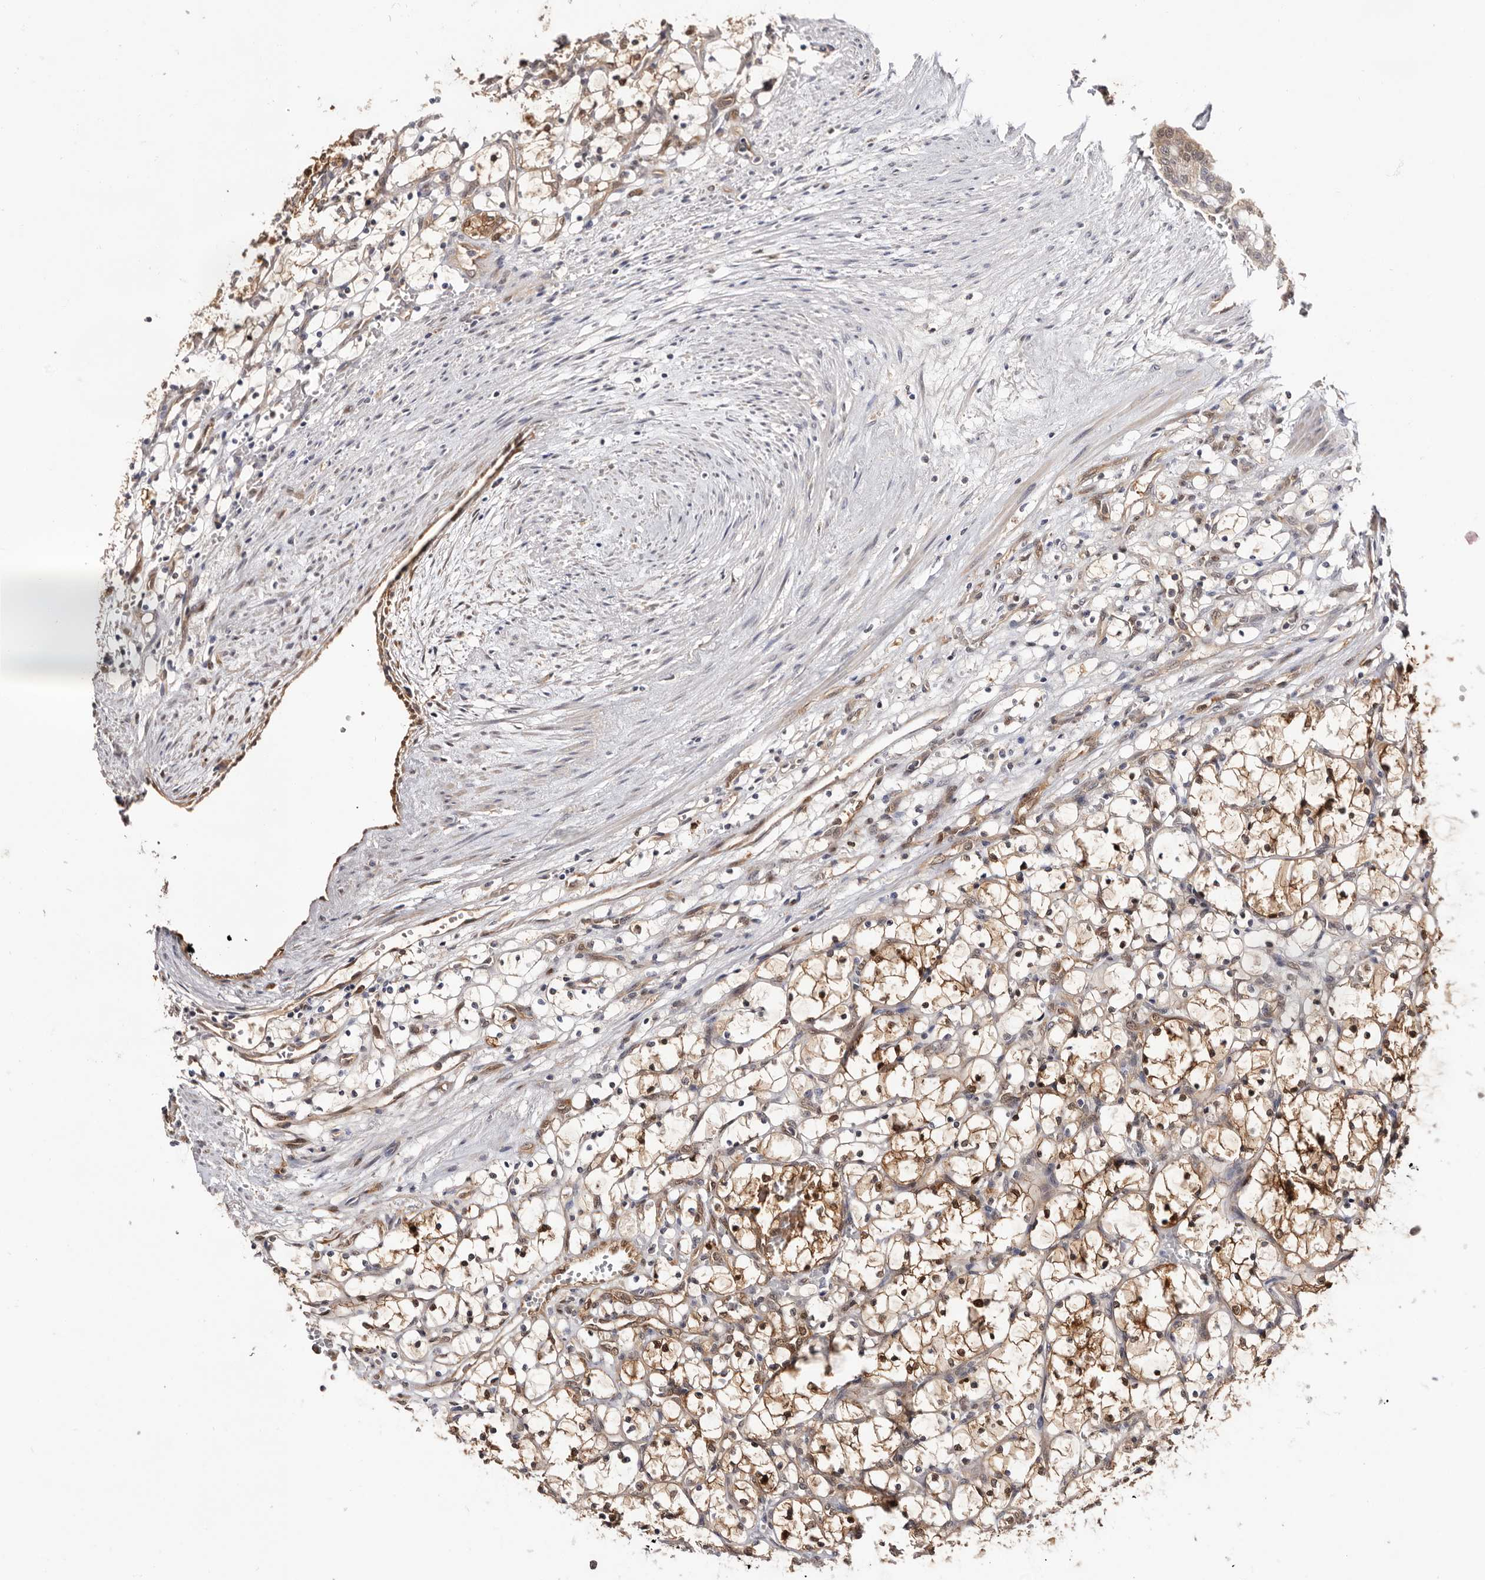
{"staining": {"intensity": "moderate", "quantity": ">75%", "location": "cytoplasmic/membranous,nuclear"}, "tissue": "renal cancer", "cell_type": "Tumor cells", "image_type": "cancer", "snomed": [{"axis": "morphology", "description": "Adenocarcinoma, NOS"}, {"axis": "topography", "description": "Kidney"}], "caption": "Protein positivity by immunohistochemistry (IHC) displays moderate cytoplasmic/membranous and nuclear positivity in about >75% of tumor cells in renal adenocarcinoma. The staining was performed using DAB to visualize the protein expression in brown, while the nuclei were stained in blue with hematoxylin (Magnification: 20x).", "gene": "TP53I3", "patient": {"sex": "female", "age": 69}}